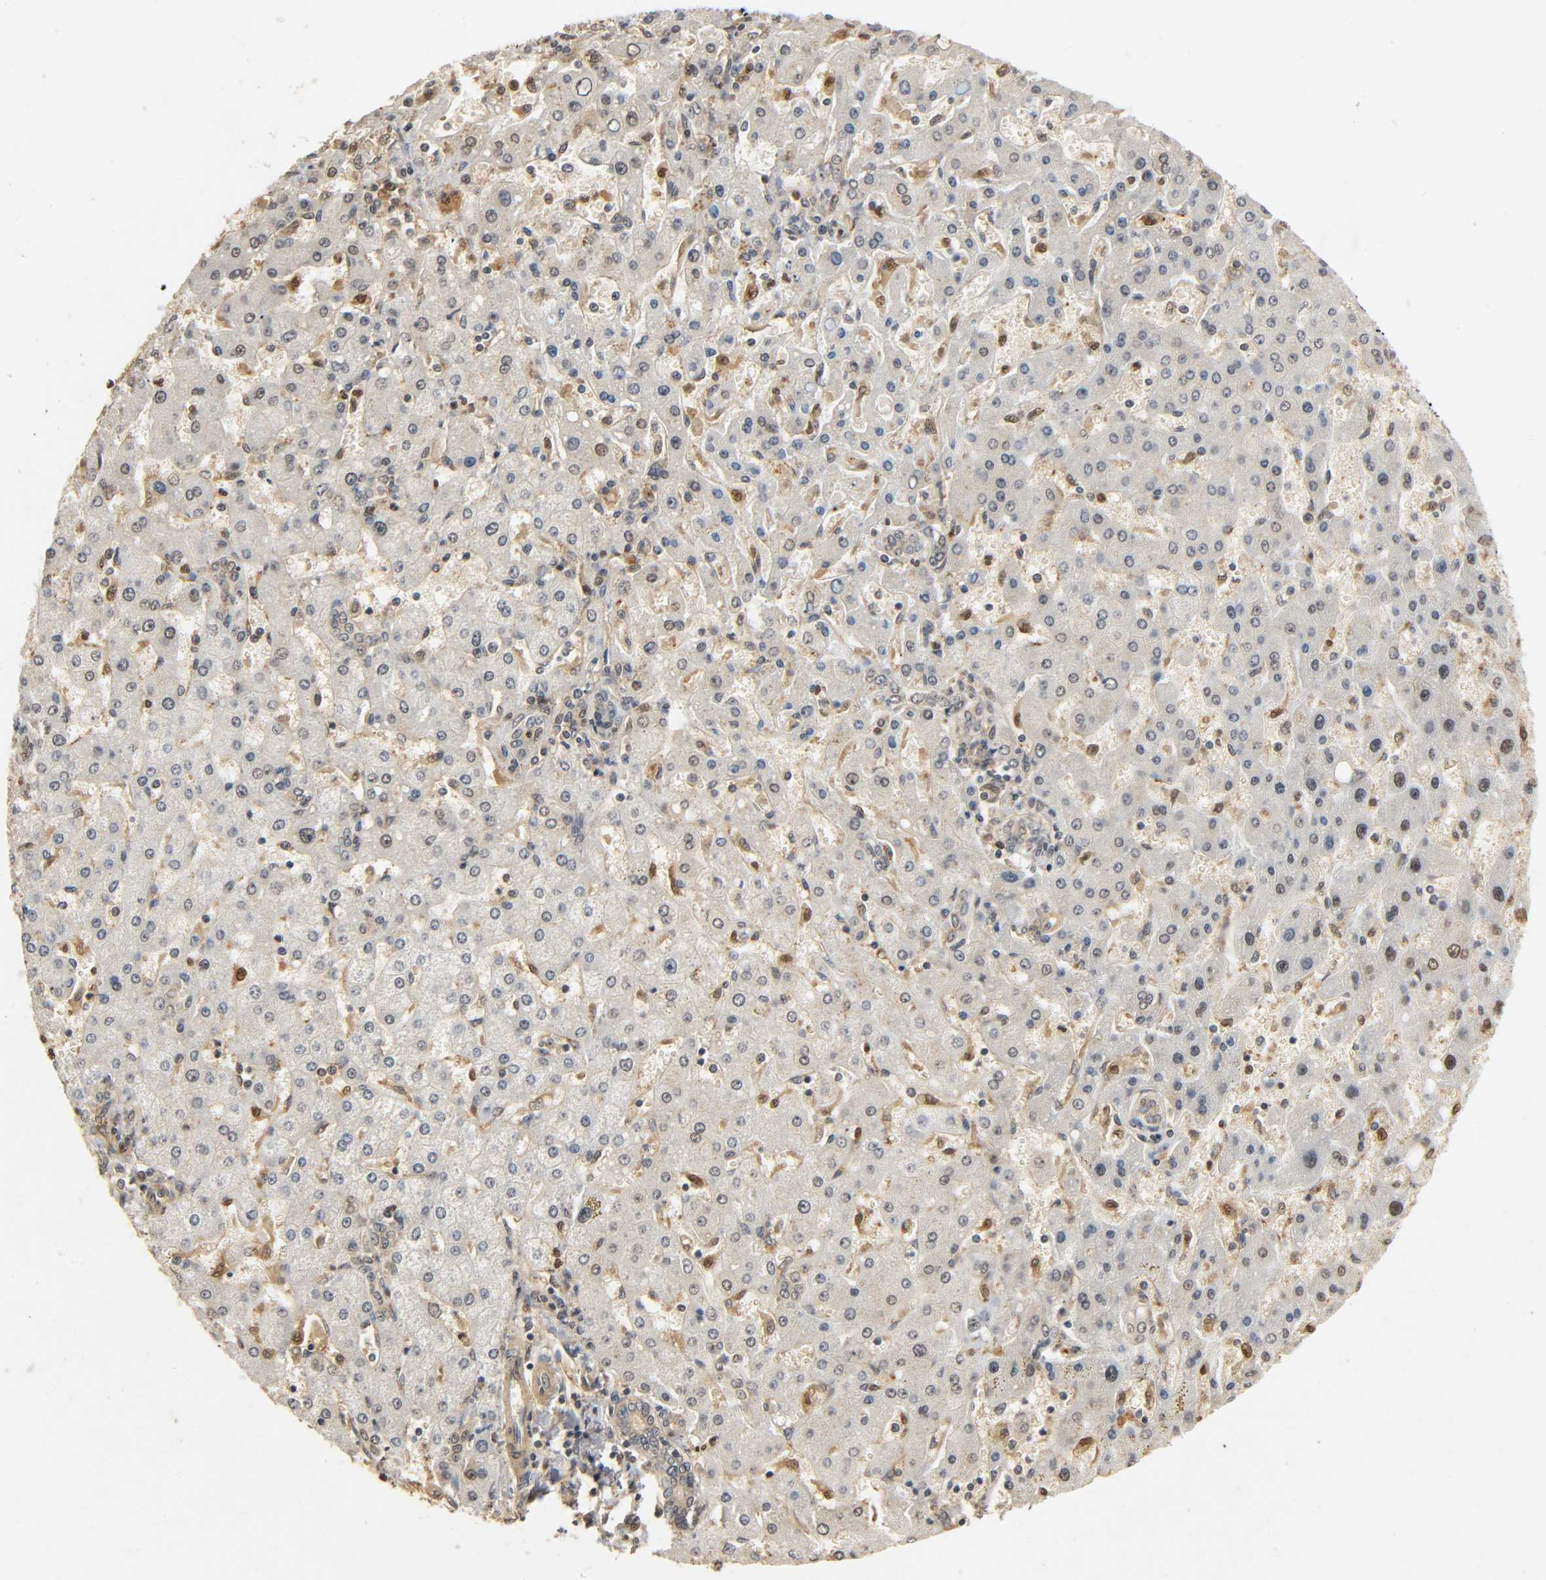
{"staining": {"intensity": "moderate", "quantity": "25%-75%", "location": "cytoplasmic/membranous,nuclear"}, "tissue": "liver cancer", "cell_type": "Tumor cells", "image_type": "cancer", "snomed": [{"axis": "morphology", "description": "Carcinoma, Hepatocellular, NOS"}, {"axis": "topography", "description": "Liver"}], "caption": "Tumor cells exhibit moderate cytoplasmic/membranous and nuclear expression in approximately 25%-75% of cells in liver cancer (hepatocellular carcinoma).", "gene": "ZFPM2", "patient": {"sex": "female", "age": 53}}